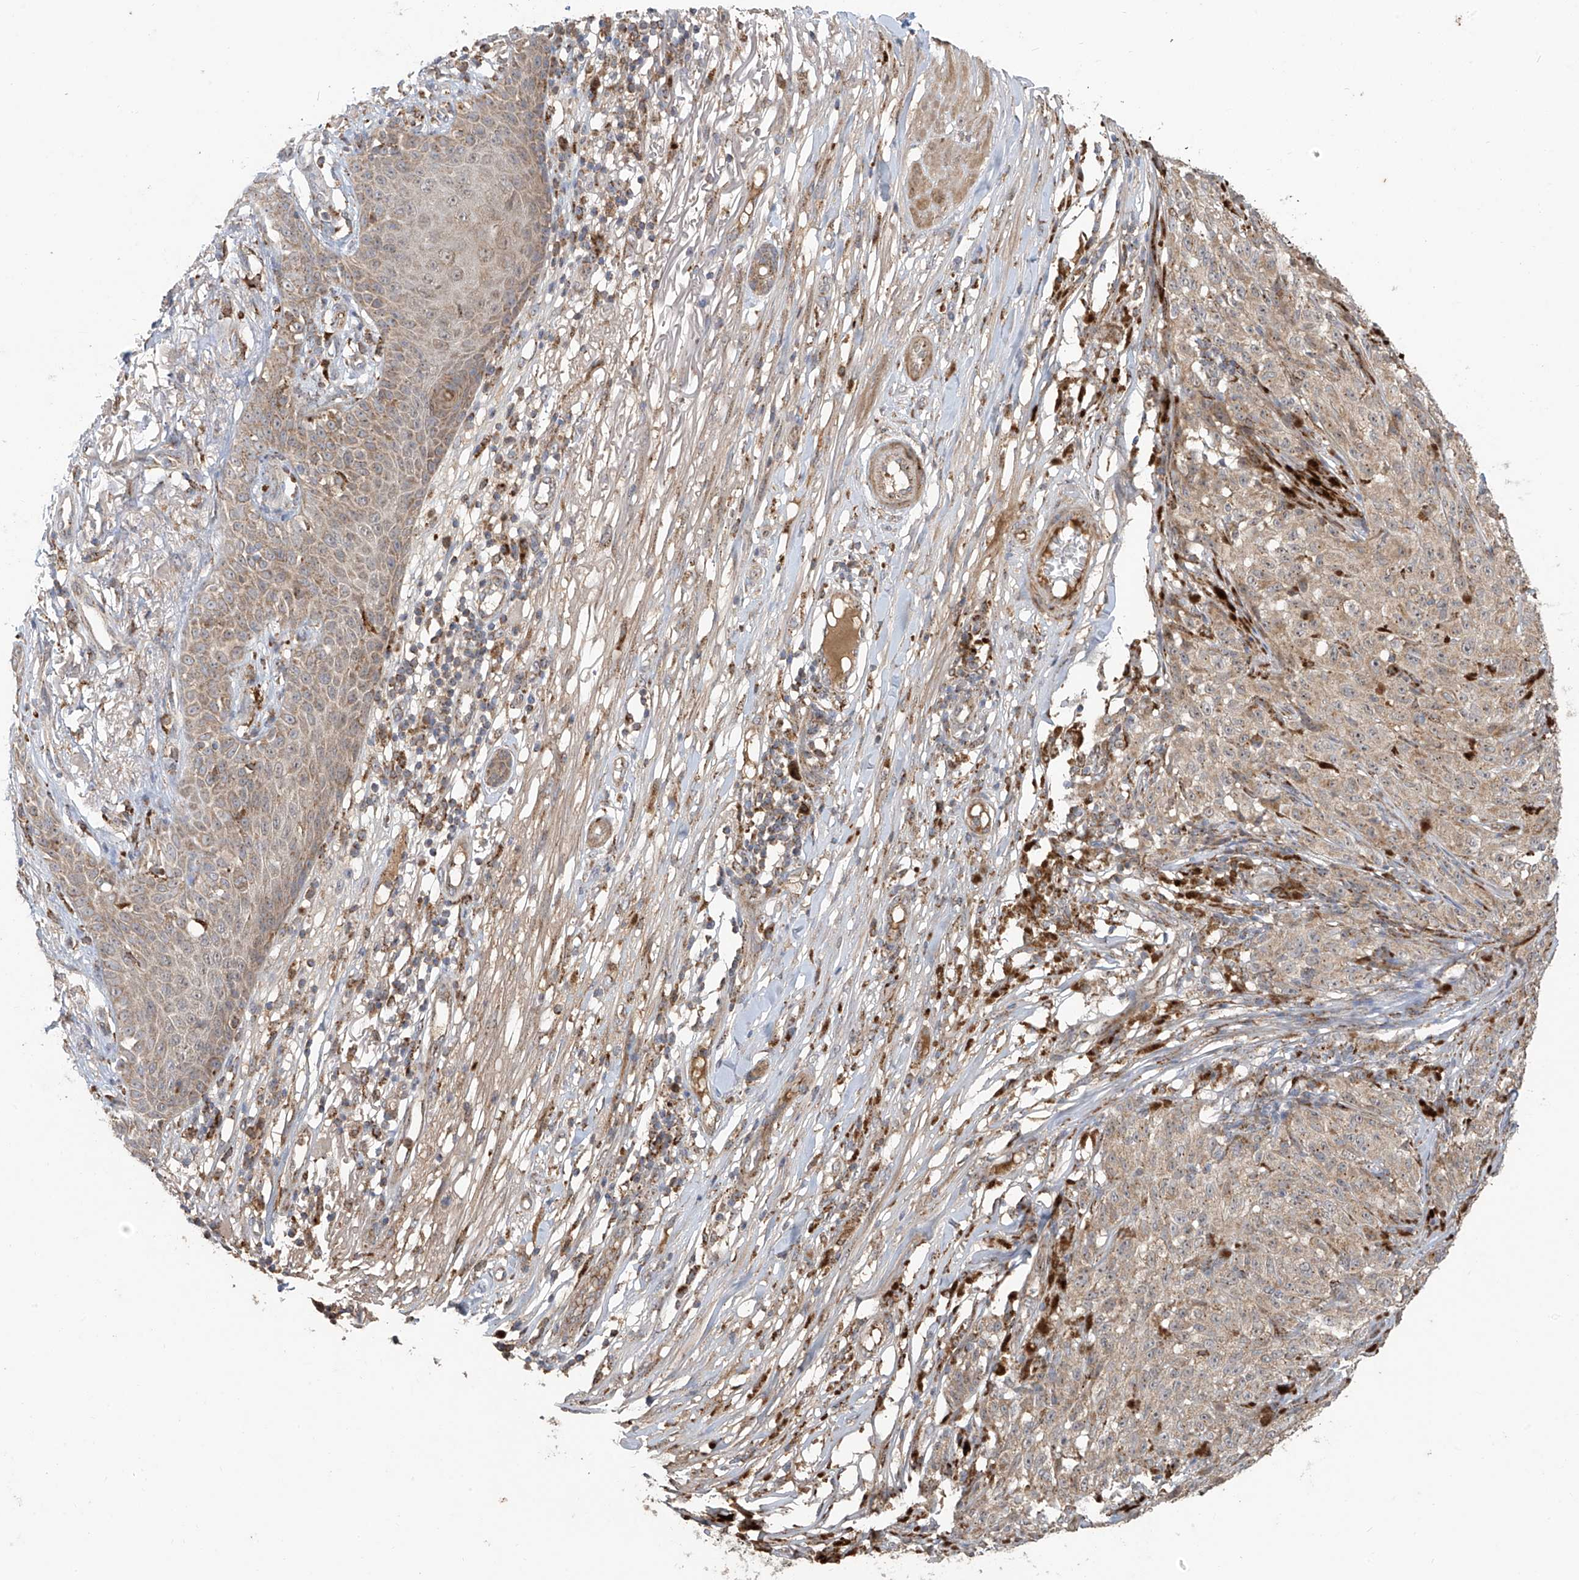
{"staining": {"intensity": "weak", "quantity": ">75%", "location": "cytoplasmic/membranous"}, "tissue": "melanoma", "cell_type": "Tumor cells", "image_type": "cancer", "snomed": [{"axis": "morphology", "description": "Malignant melanoma, NOS"}, {"axis": "topography", "description": "Skin"}], "caption": "This micrograph demonstrates IHC staining of human malignant melanoma, with low weak cytoplasmic/membranous positivity in about >75% of tumor cells.", "gene": "C2orf74", "patient": {"sex": "female", "age": 82}}